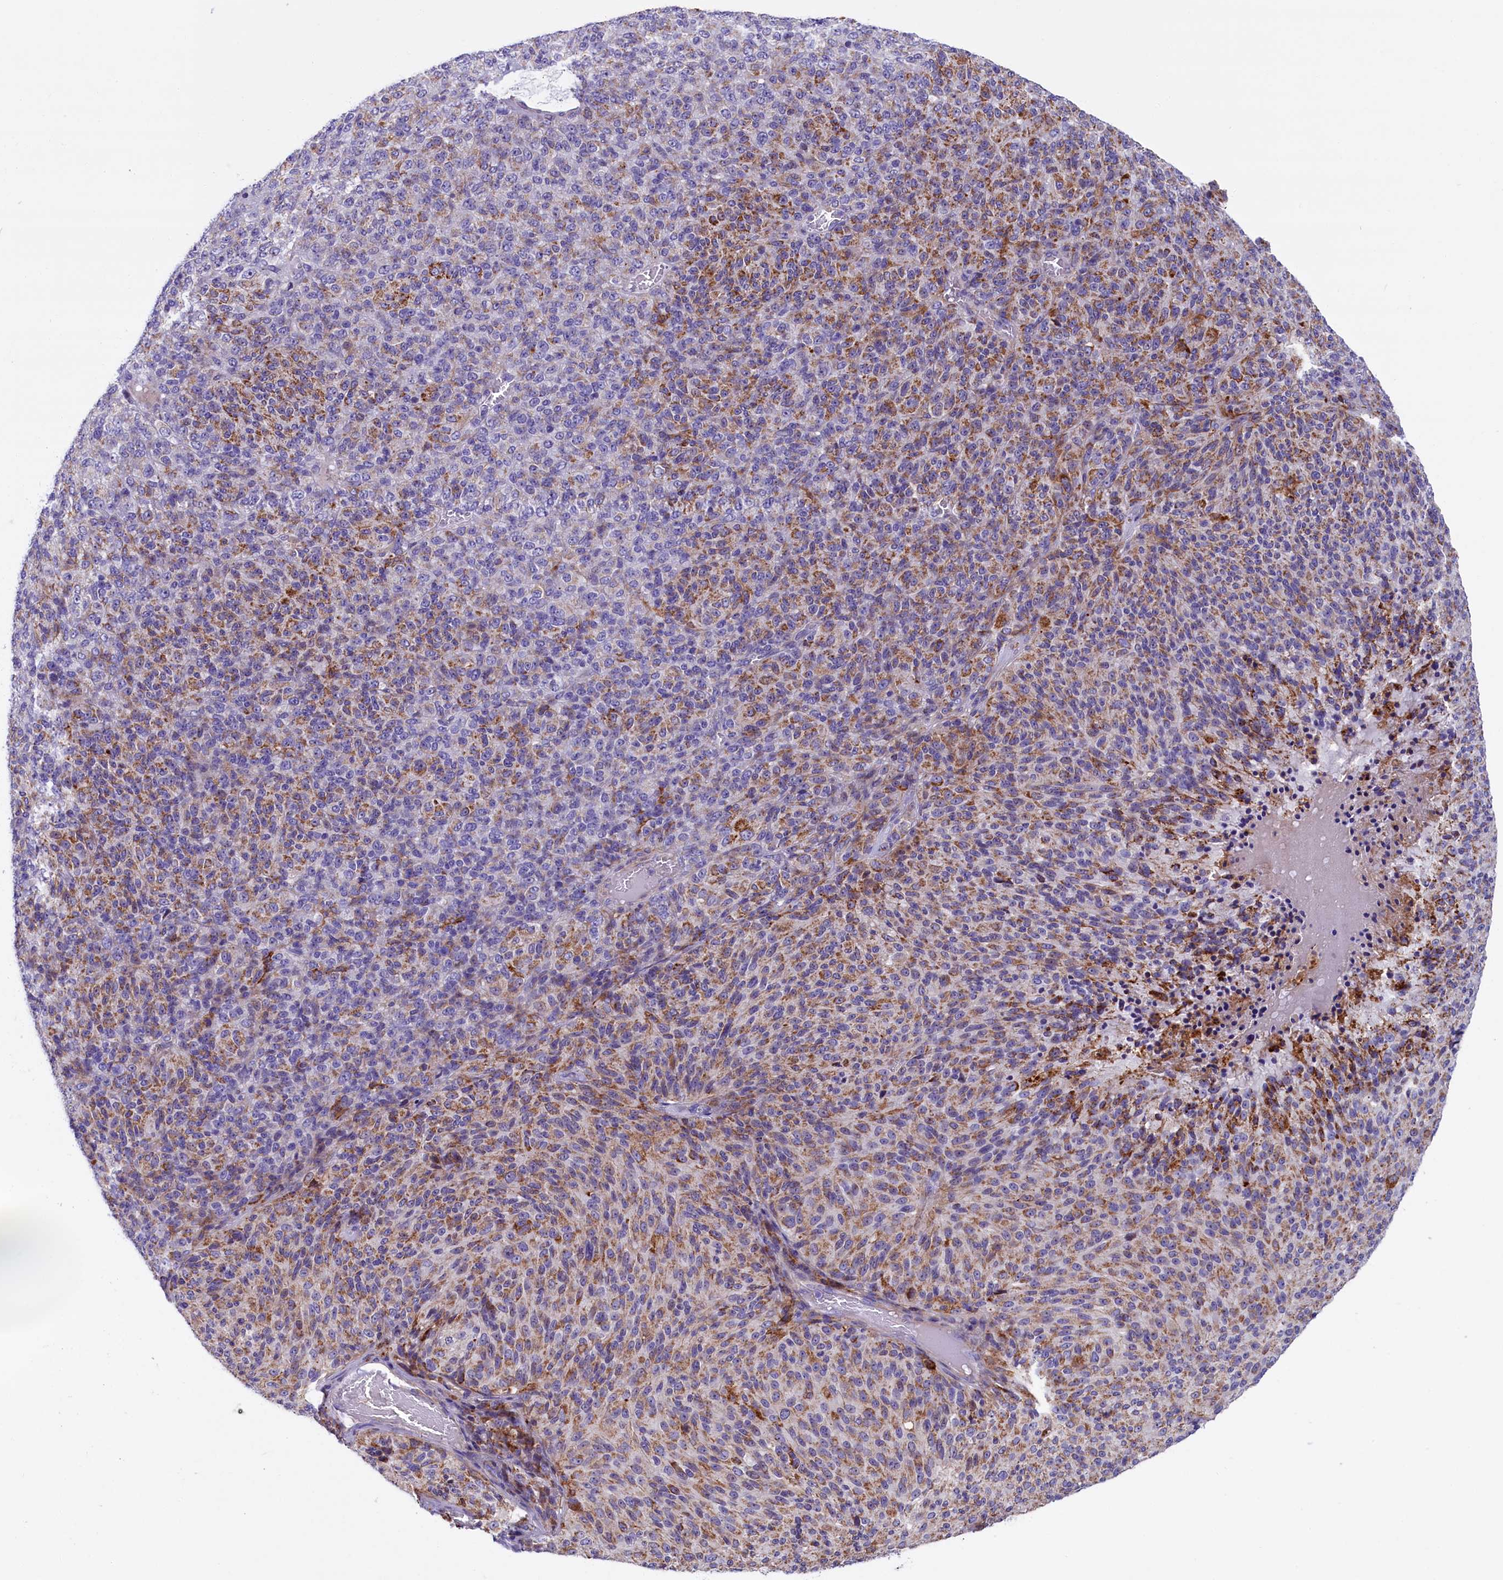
{"staining": {"intensity": "weak", "quantity": "25%-75%", "location": "cytoplasmic/membranous"}, "tissue": "melanoma", "cell_type": "Tumor cells", "image_type": "cancer", "snomed": [{"axis": "morphology", "description": "Malignant melanoma, Metastatic site"}, {"axis": "topography", "description": "Brain"}], "caption": "Tumor cells demonstrate low levels of weak cytoplasmic/membranous positivity in approximately 25%-75% of cells in human melanoma.", "gene": "IL20RA", "patient": {"sex": "female", "age": 56}}